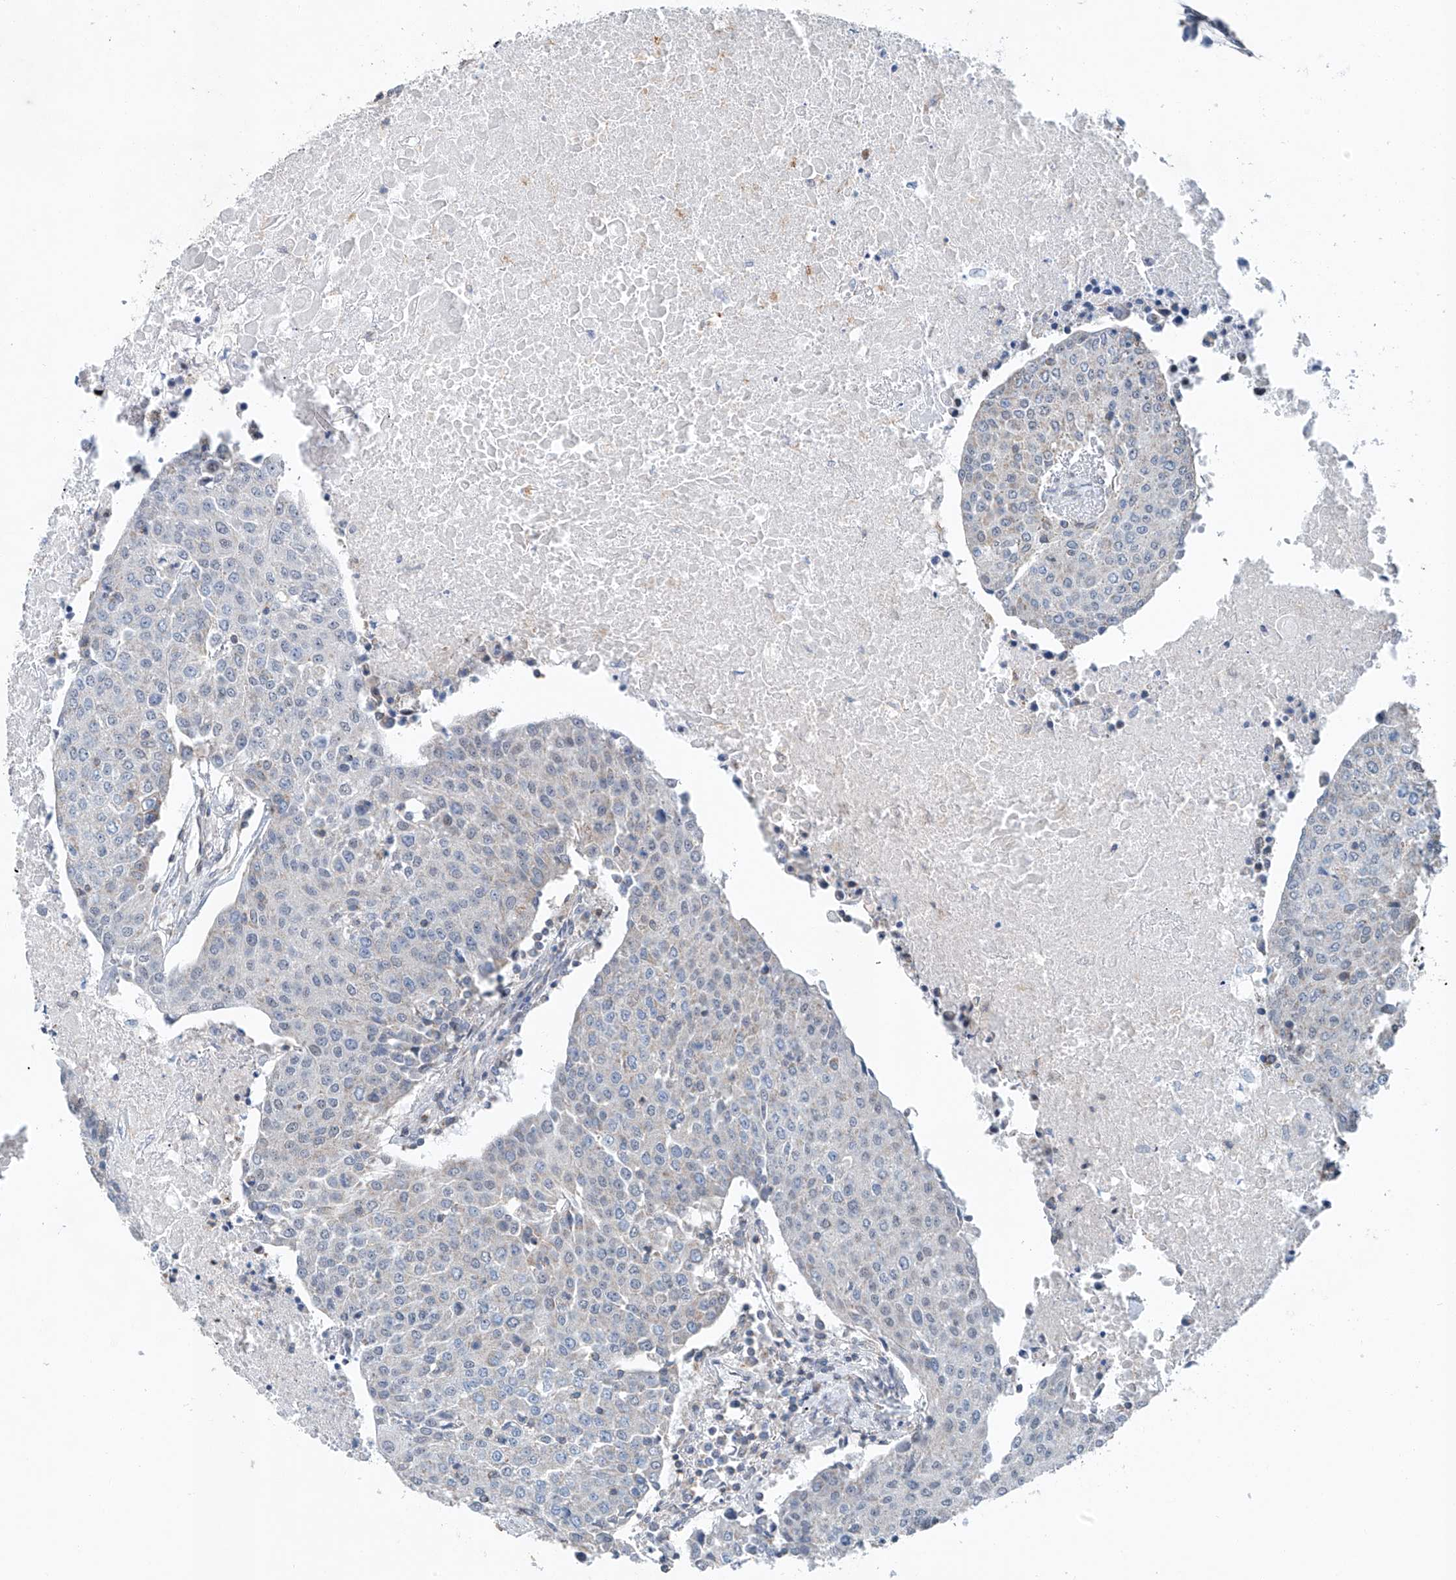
{"staining": {"intensity": "negative", "quantity": "none", "location": "none"}, "tissue": "urothelial cancer", "cell_type": "Tumor cells", "image_type": "cancer", "snomed": [{"axis": "morphology", "description": "Urothelial carcinoma, High grade"}, {"axis": "topography", "description": "Urinary bladder"}], "caption": "Immunohistochemical staining of urothelial carcinoma (high-grade) demonstrates no significant staining in tumor cells. (DAB immunohistochemistry (IHC), high magnification).", "gene": "KLF15", "patient": {"sex": "female", "age": 85}}